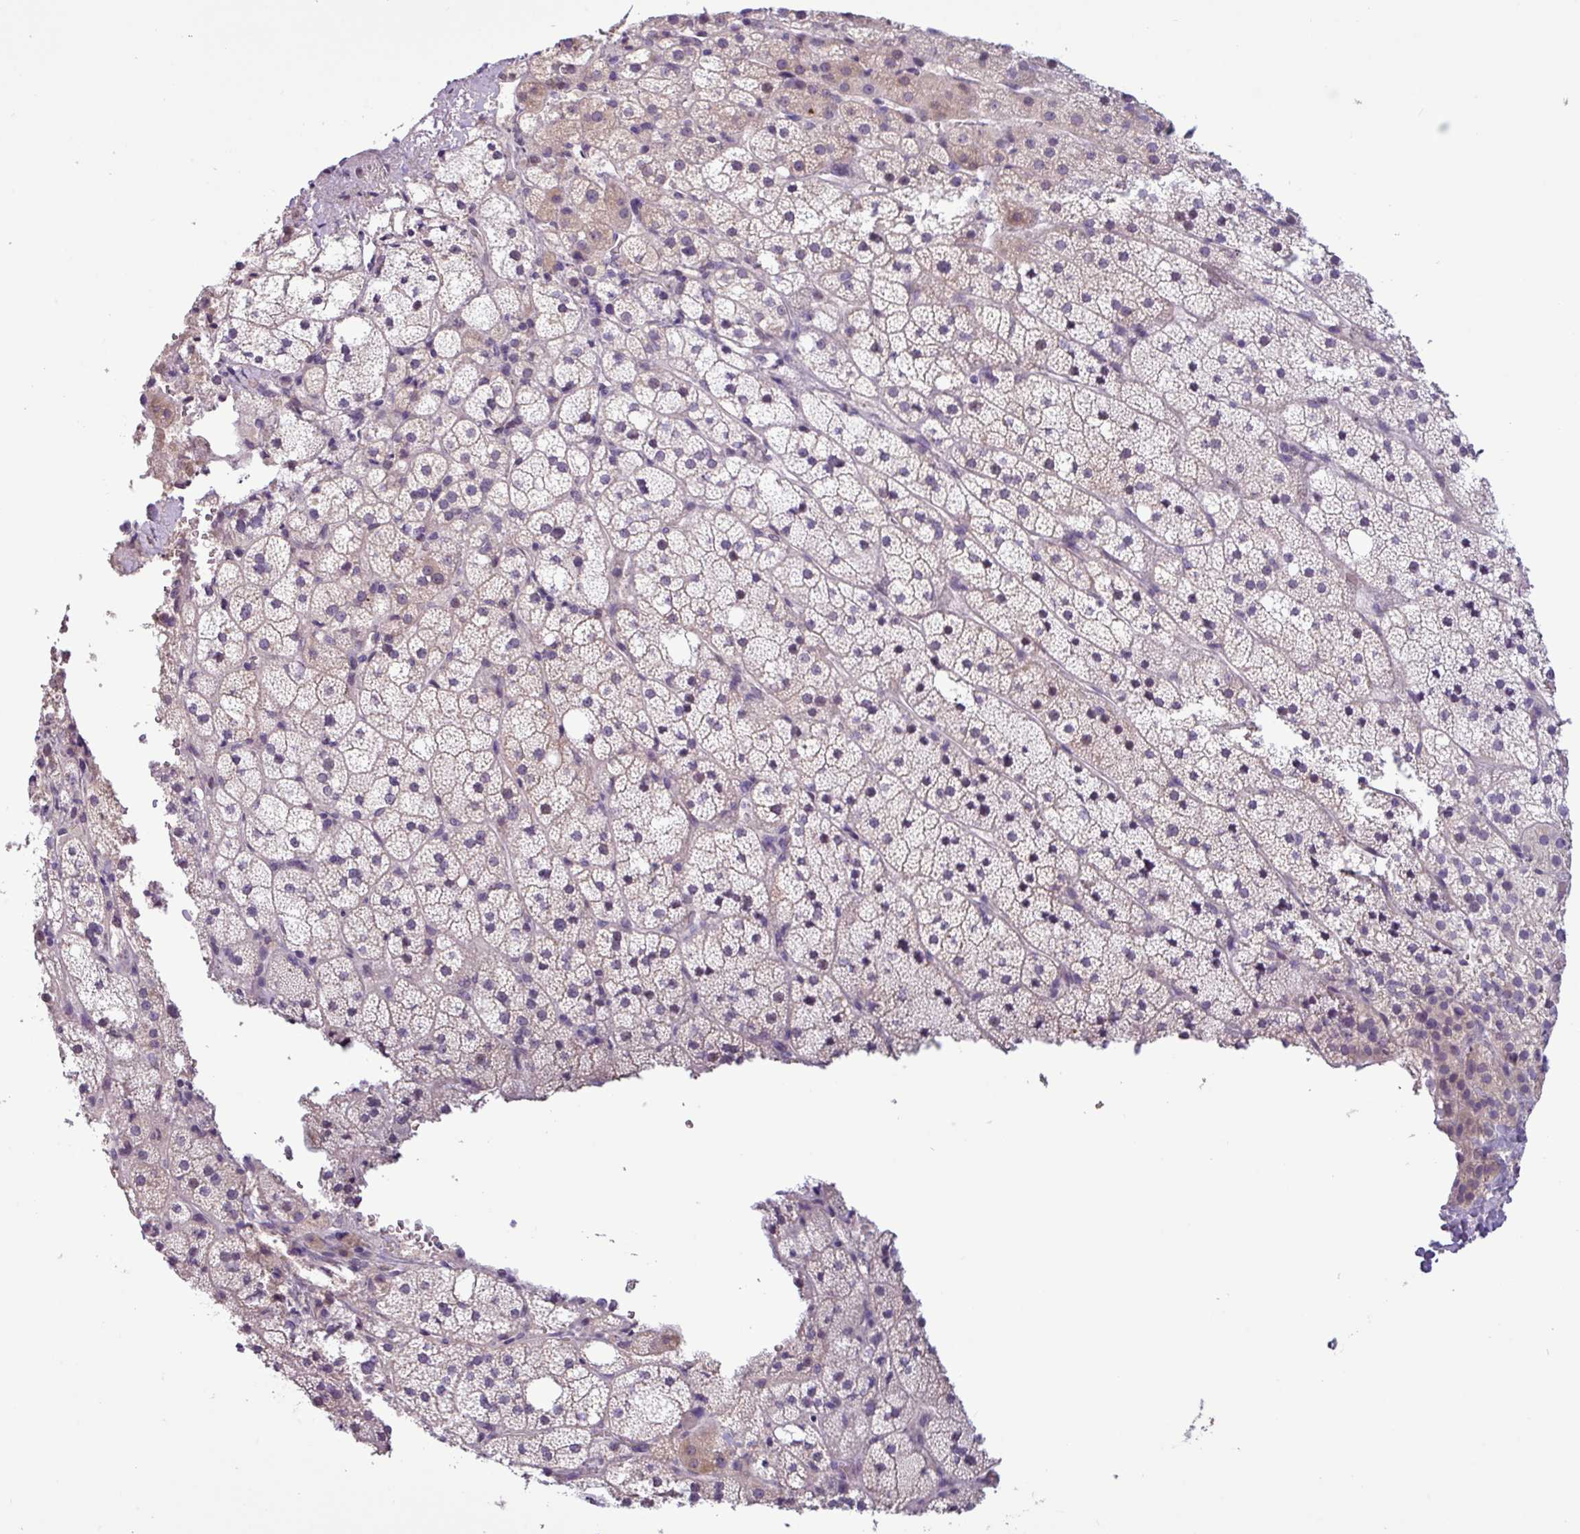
{"staining": {"intensity": "weak", "quantity": "25%-75%", "location": "cytoplasmic/membranous"}, "tissue": "adrenal gland", "cell_type": "Glandular cells", "image_type": "normal", "snomed": [{"axis": "morphology", "description": "Normal tissue, NOS"}, {"axis": "topography", "description": "Adrenal gland"}], "caption": "A histopathology image showing weak cytoplasmic/membranous expression in approximately 25%-75% of glandular cells in benign adrenal gland, as visualized by brown immunohistochemical staining.", "gene": "PNLDC1", "patient": {"sex": "male", "age": 53}}